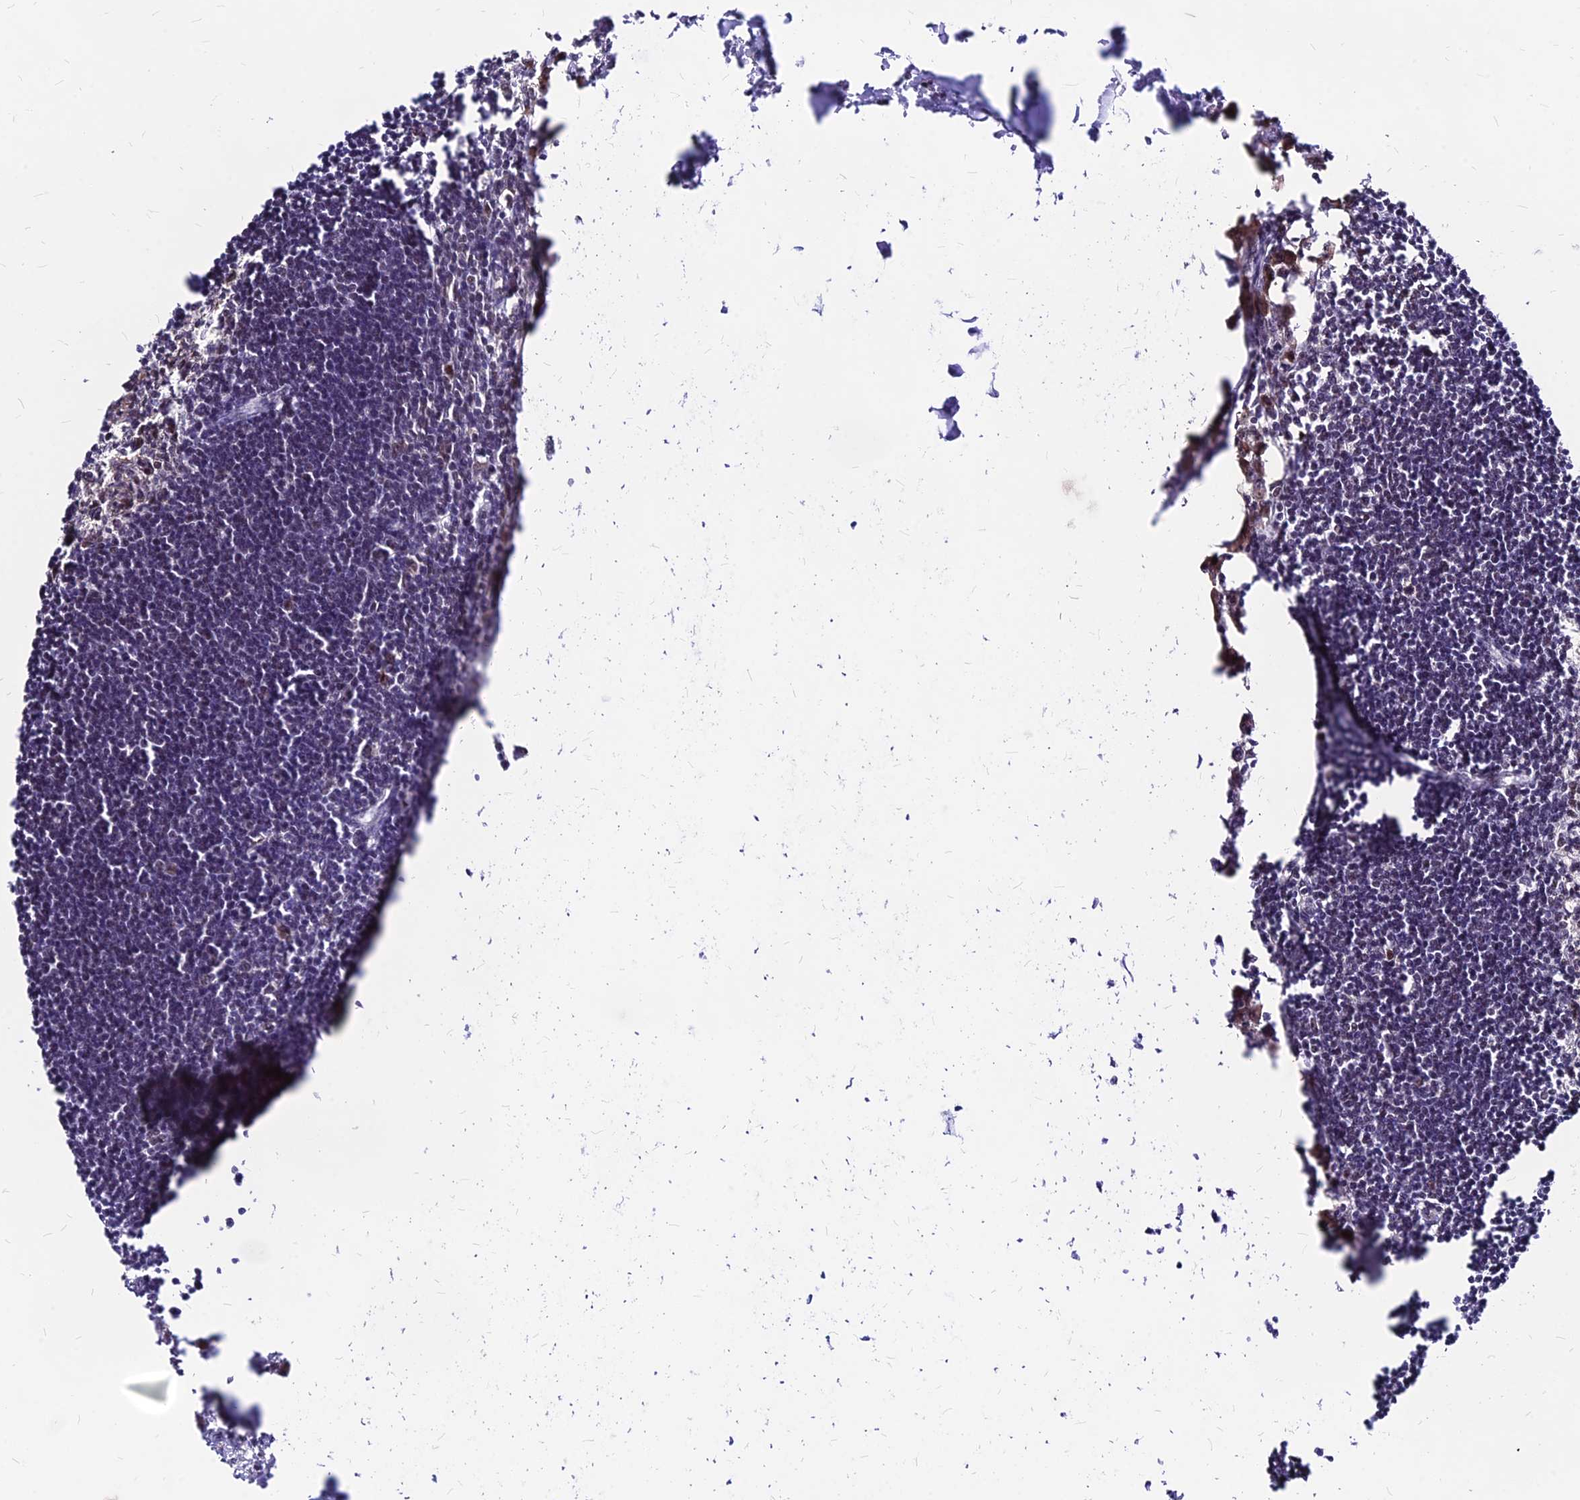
{"staining": {"intensity": "moderate", "quantity": "<25%", "location": "nuclear"}, "tissue": "lymph node", "cell_type": "Germinal center cells", "image_type": "normal", "snomed": [{"axis": "morphology", "description": "Normal tissue, NOS"}, {"axis": "morphology", "description": "Malignant melanoma, Metastatic site"}, {"axis": "topography", "description": "Lymph node"}], "caption": "Lymph node stained for a protein (brown) displays moderate nuclear positive positivity in approximately <25% of germinal center cells.", "gene": "DDX55", "patient": {"sex": "male", "age": 41}}